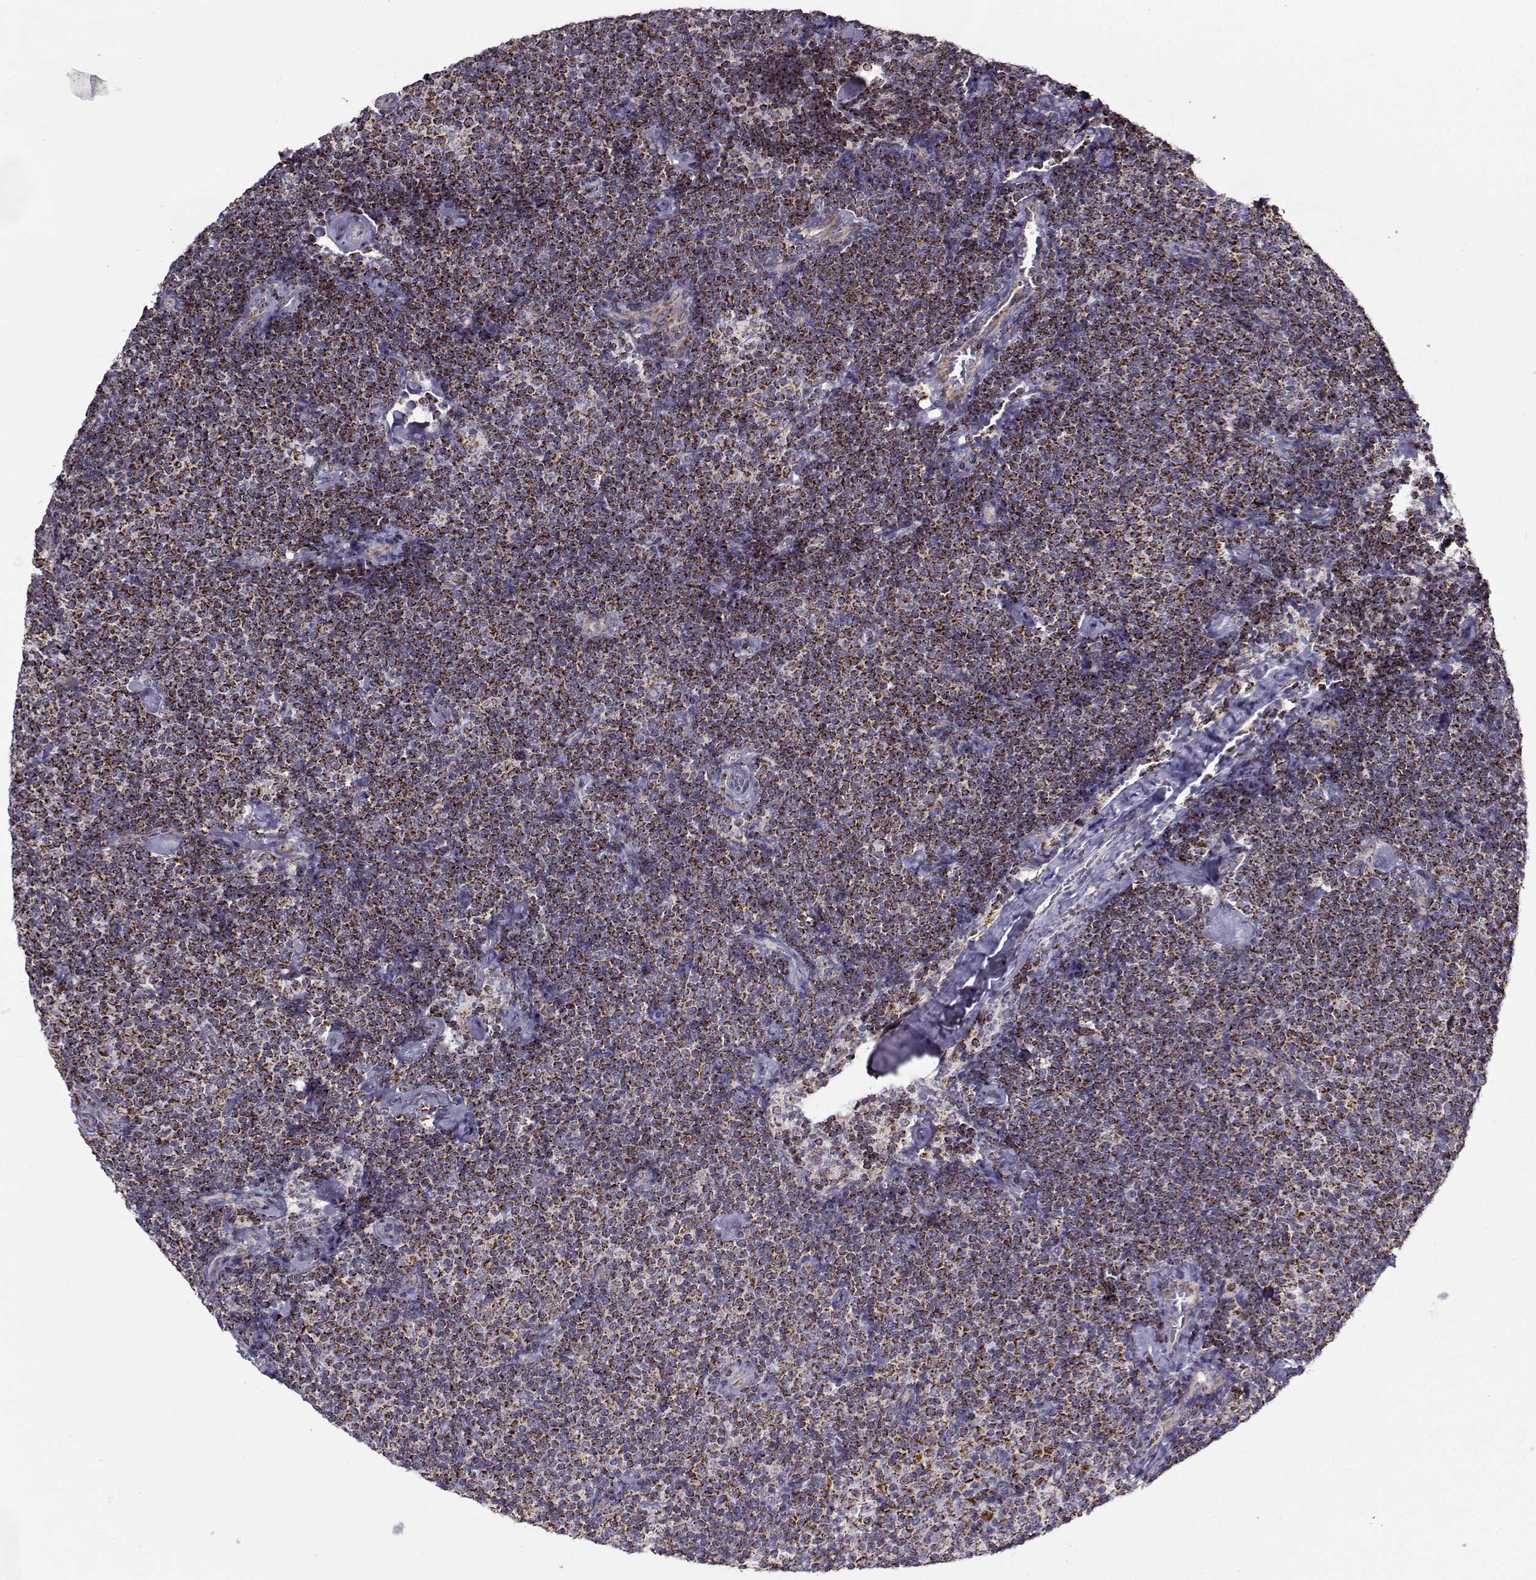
{"staining": {"intensity": "strong", "quantity": ">75%", "location": "cytoplasmic/membranous"}, "tissue": "lymphoma", "cell_type": "Tumor cells", "image_type": "cancer", "snomed": [{"axis": "morphology", "description": "Malignant lymphoma, non-Hodgkin's type, Low grade"}, {"axis": "topography", "description": "Lymph node"}], "caption": "Immunohistochemistry (IHC) (DAB) staining of lymphoma displays strong cytoplasmic/membranous protein positivity in approximately >75% of tumor cells. The protein of interest is shown in brown color, while the nuclei are stained blue.", "gene": "NECAB3", "patient": {"sex": "male", "age": 81}}